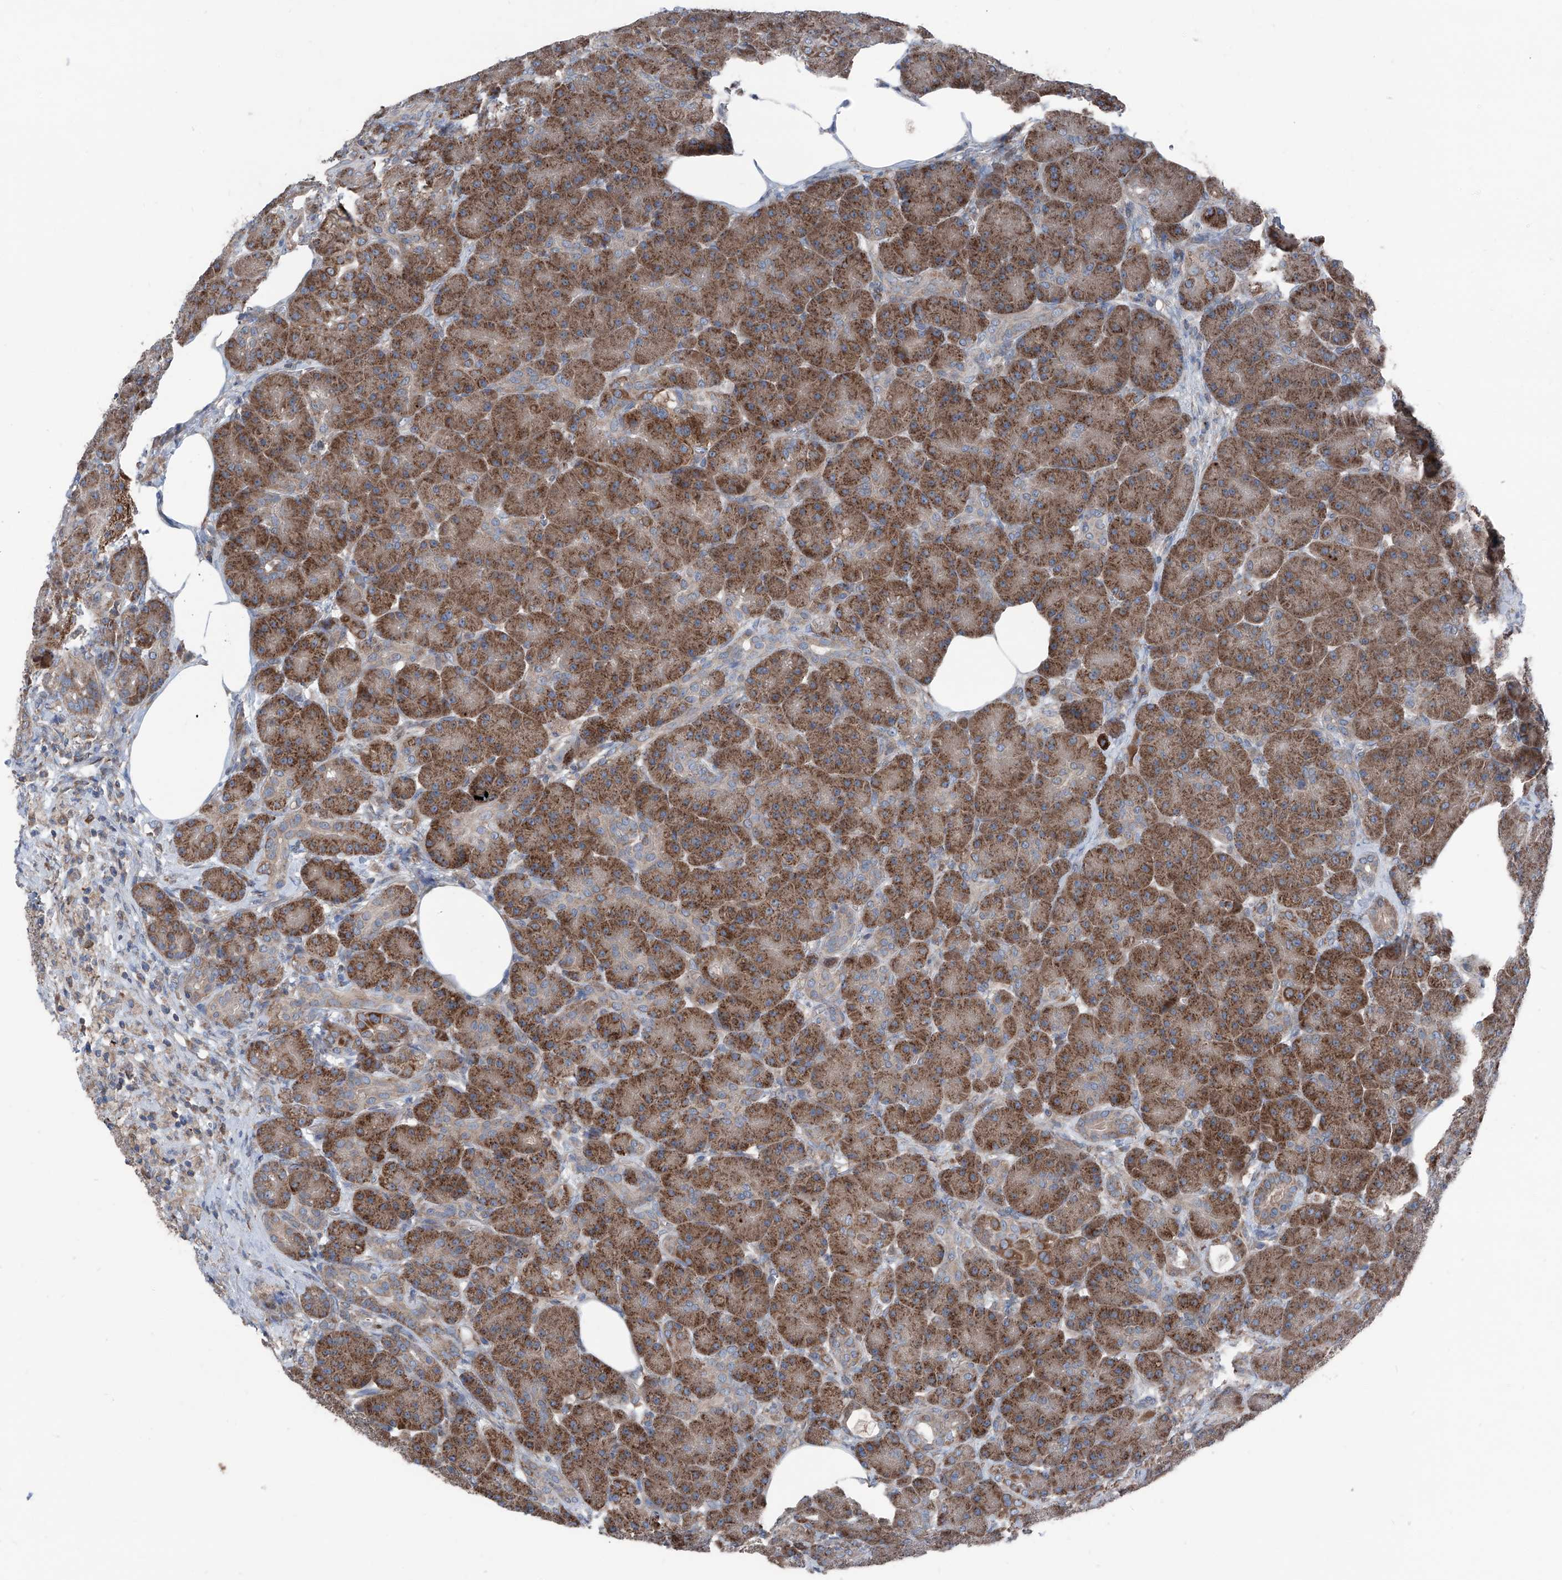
{"staining": {"intensity": "strong", "quantity": ">75%", "location": "cytoplasmic/membranous"}, "tissue": "pancreas", "cell_type": "Exocrine glandular cells", "image_type": "normal", "snomed": [{"axis": "morphology", "description": "Normal tissue, NOS"}, {"axis": "topography", "description": "Pancreas"}], "caption": "Immunohistochemistry image of benign pancreas: human pancreas stained using immunohistochemistry (IHC) shows high levels of strong protein expression localized specifically in the cytoplasmic/membranous of exocrine glandular cells, appearing as a cytoplasmic/membranous brown color.", "gene": "GPAT3", "patient": {"sex": "male", "age": 63}}